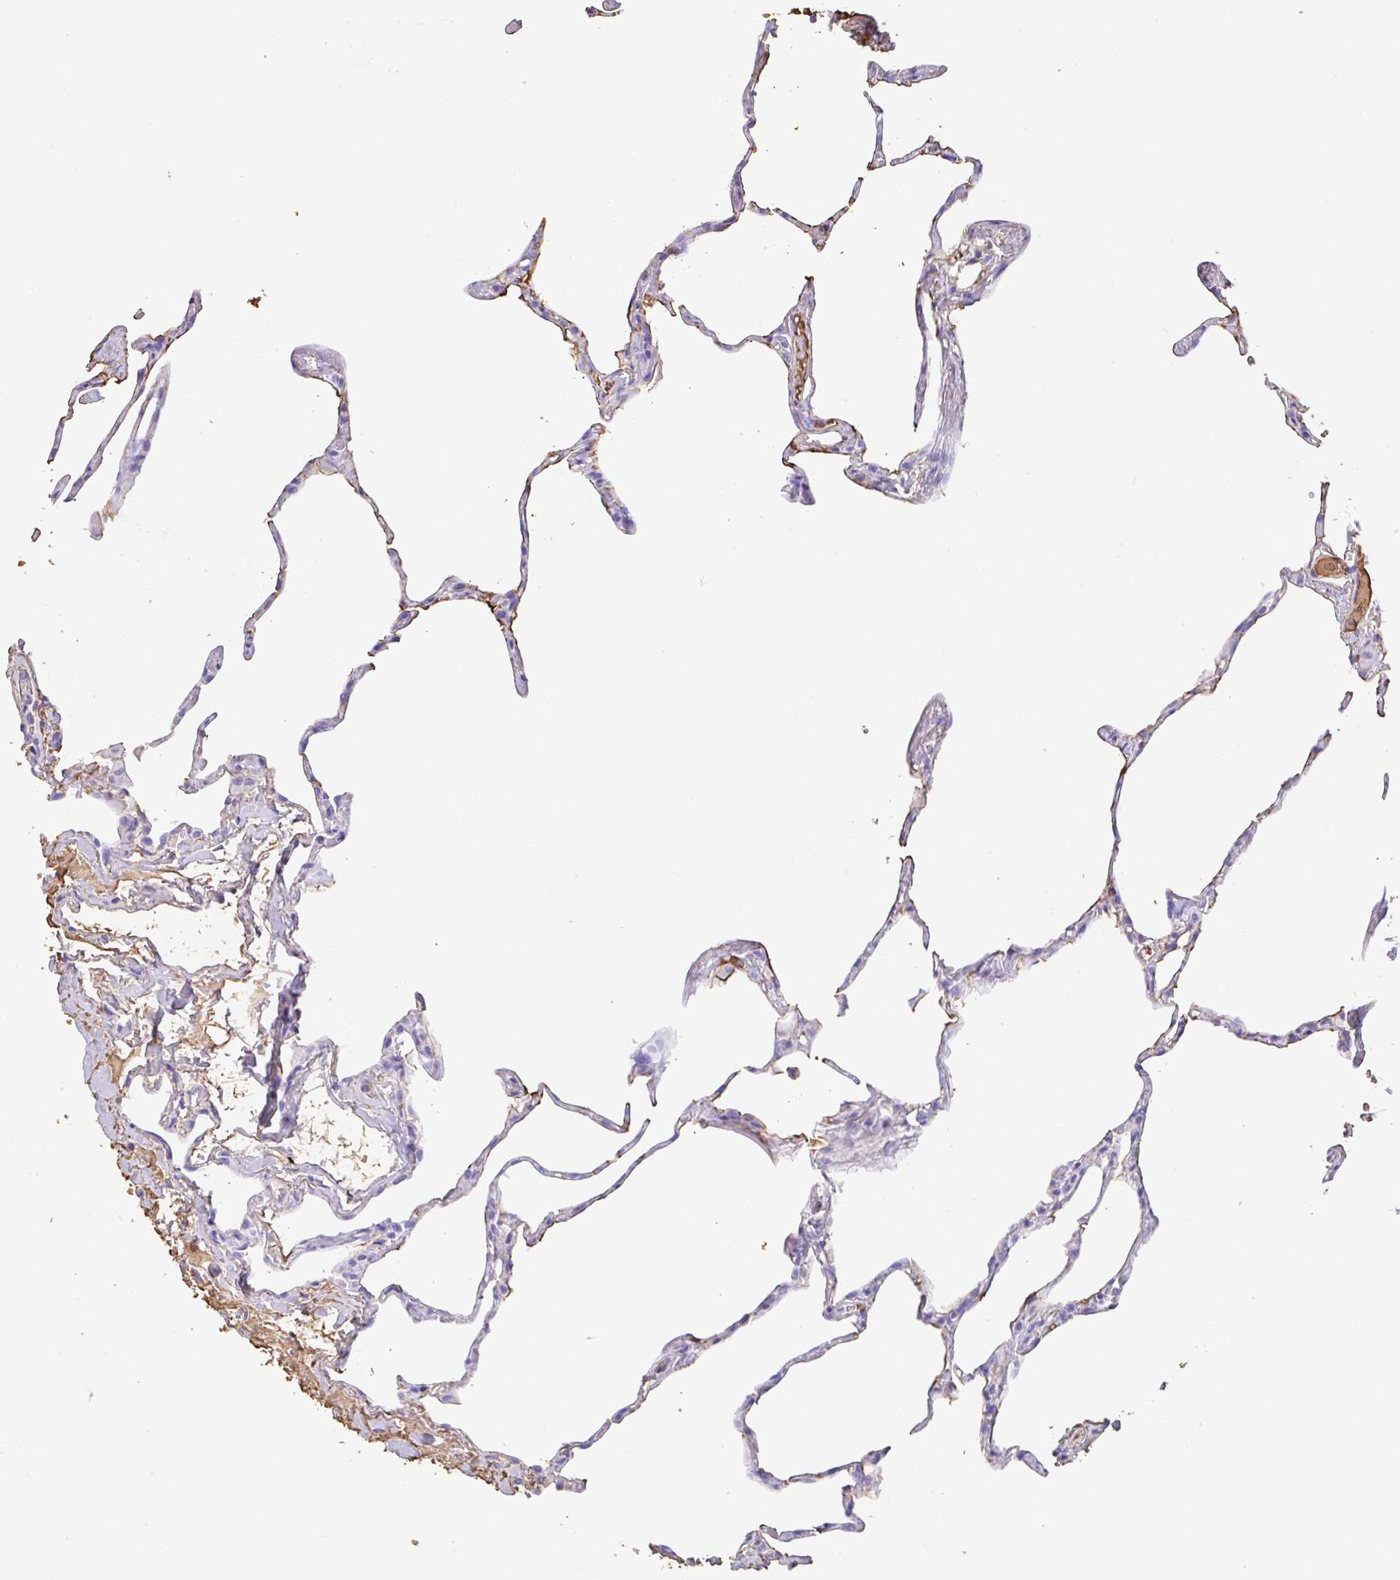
{"staining": {"intensity": "negative", "quantity": "none", "location": "none"}, "tissue": "lung", "cell_type": "Alveolar cells", "image_type": "normal", "snomed": [{"axis": "morphology", "description": "Normal tissue, NOS"}, {"axis": "topography", "description": "Lung"}], "caption": "Alveolar cells show no significant expression in unremarkable lung. Brightfield microscopy of immunohistochemistry (IHC) stained with DAB (brown) and hematoxylin (blue), captured at high magnification.", "gene": "HOXC12", "patient": {"sex": "male", "age": 65}}